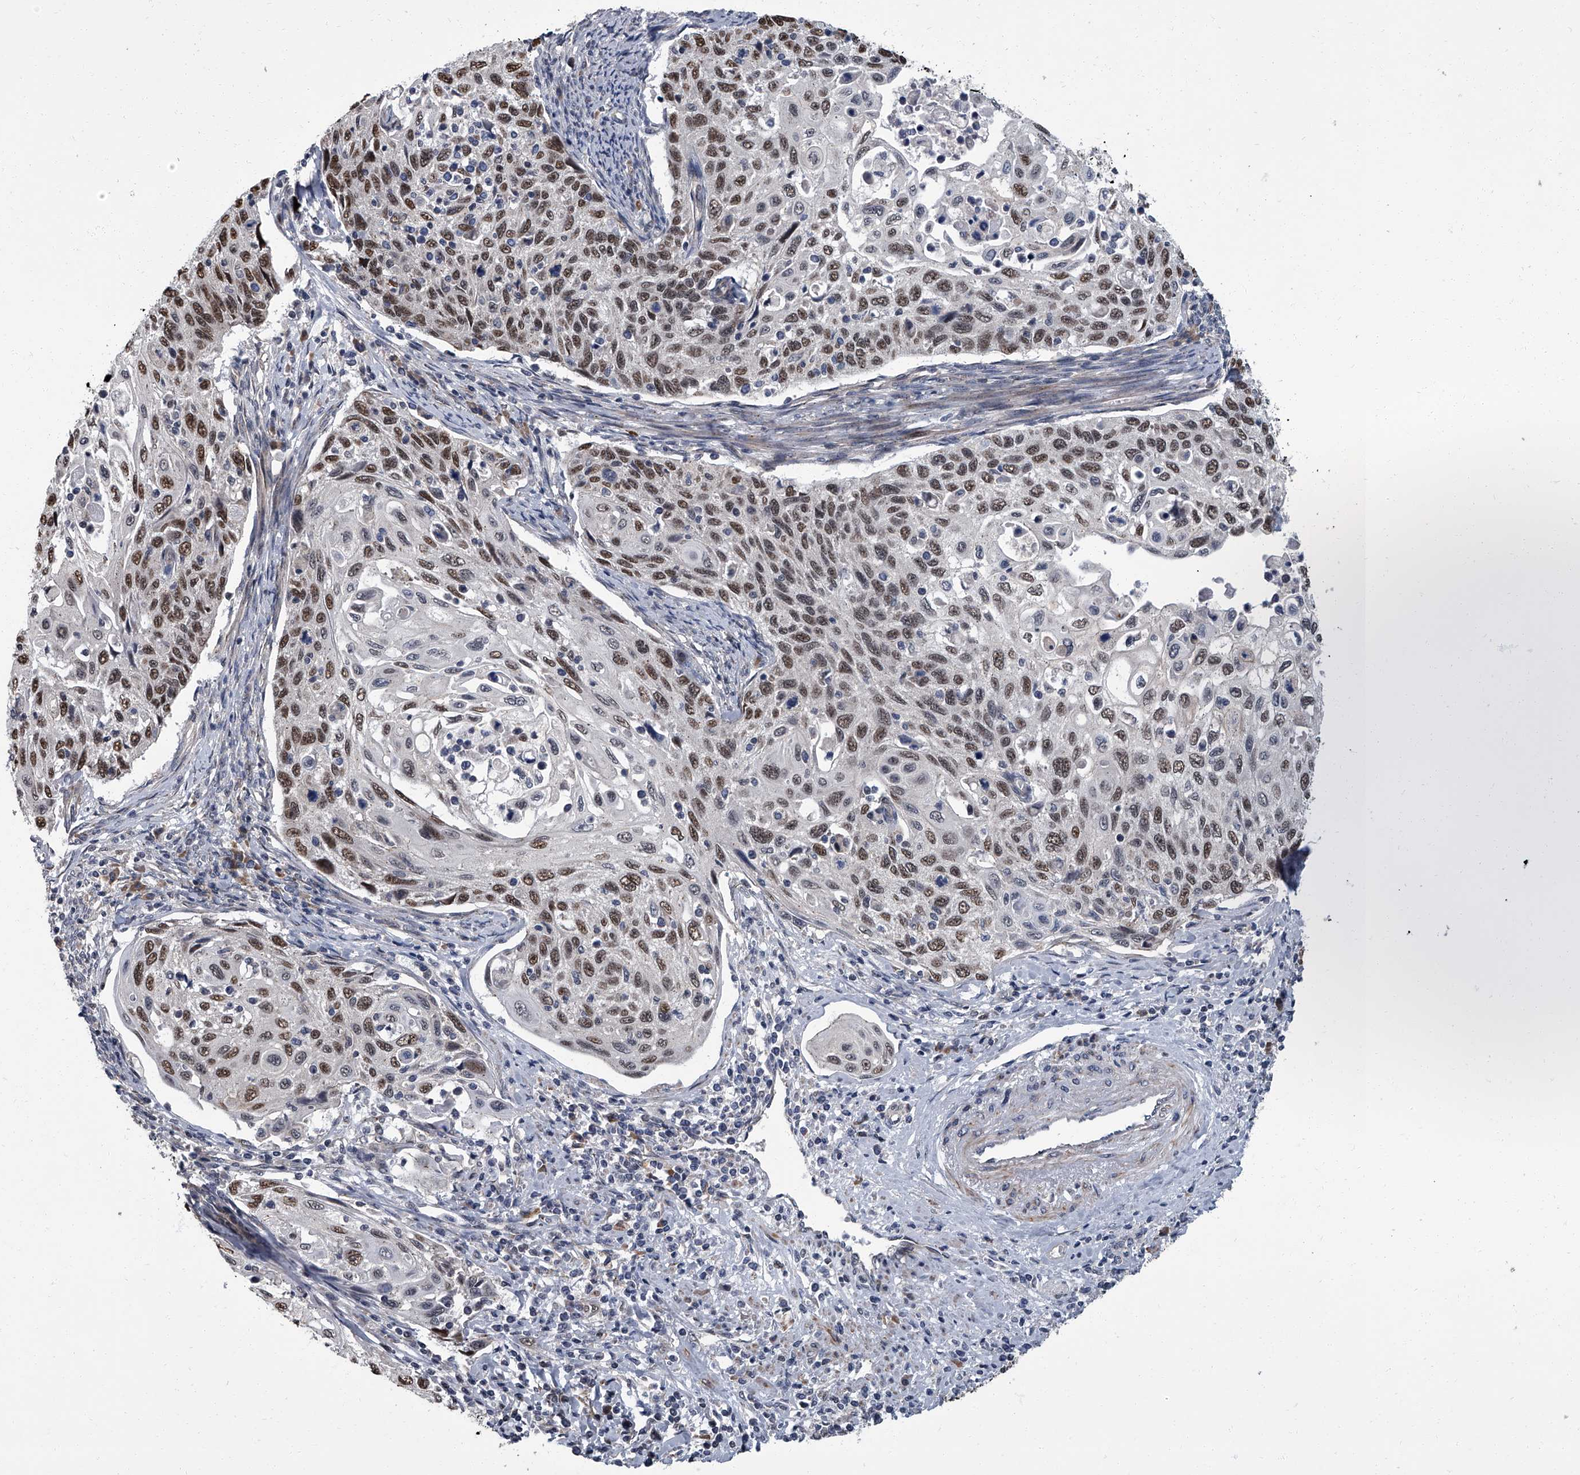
{"staining": {"intensity": "moderate", "quantity": ">75%", "location": "nuclear"}, "tissue": "cervical cancer", "cell_type": "Tumor cells", "image_type": "cancer", "snomed": [{"axis": "morphology", "description": "Squamous cell carcinoma, NOS"}, {"axis": "topography", "description": "Cervix"}], "caption": "Protein positivity by IHC displays moderate nuclear staining in approximately >75% of tumor cells in cervical cancer.", "gene": "ZNF274", "patient": {"sex": "female", "age": 70}}